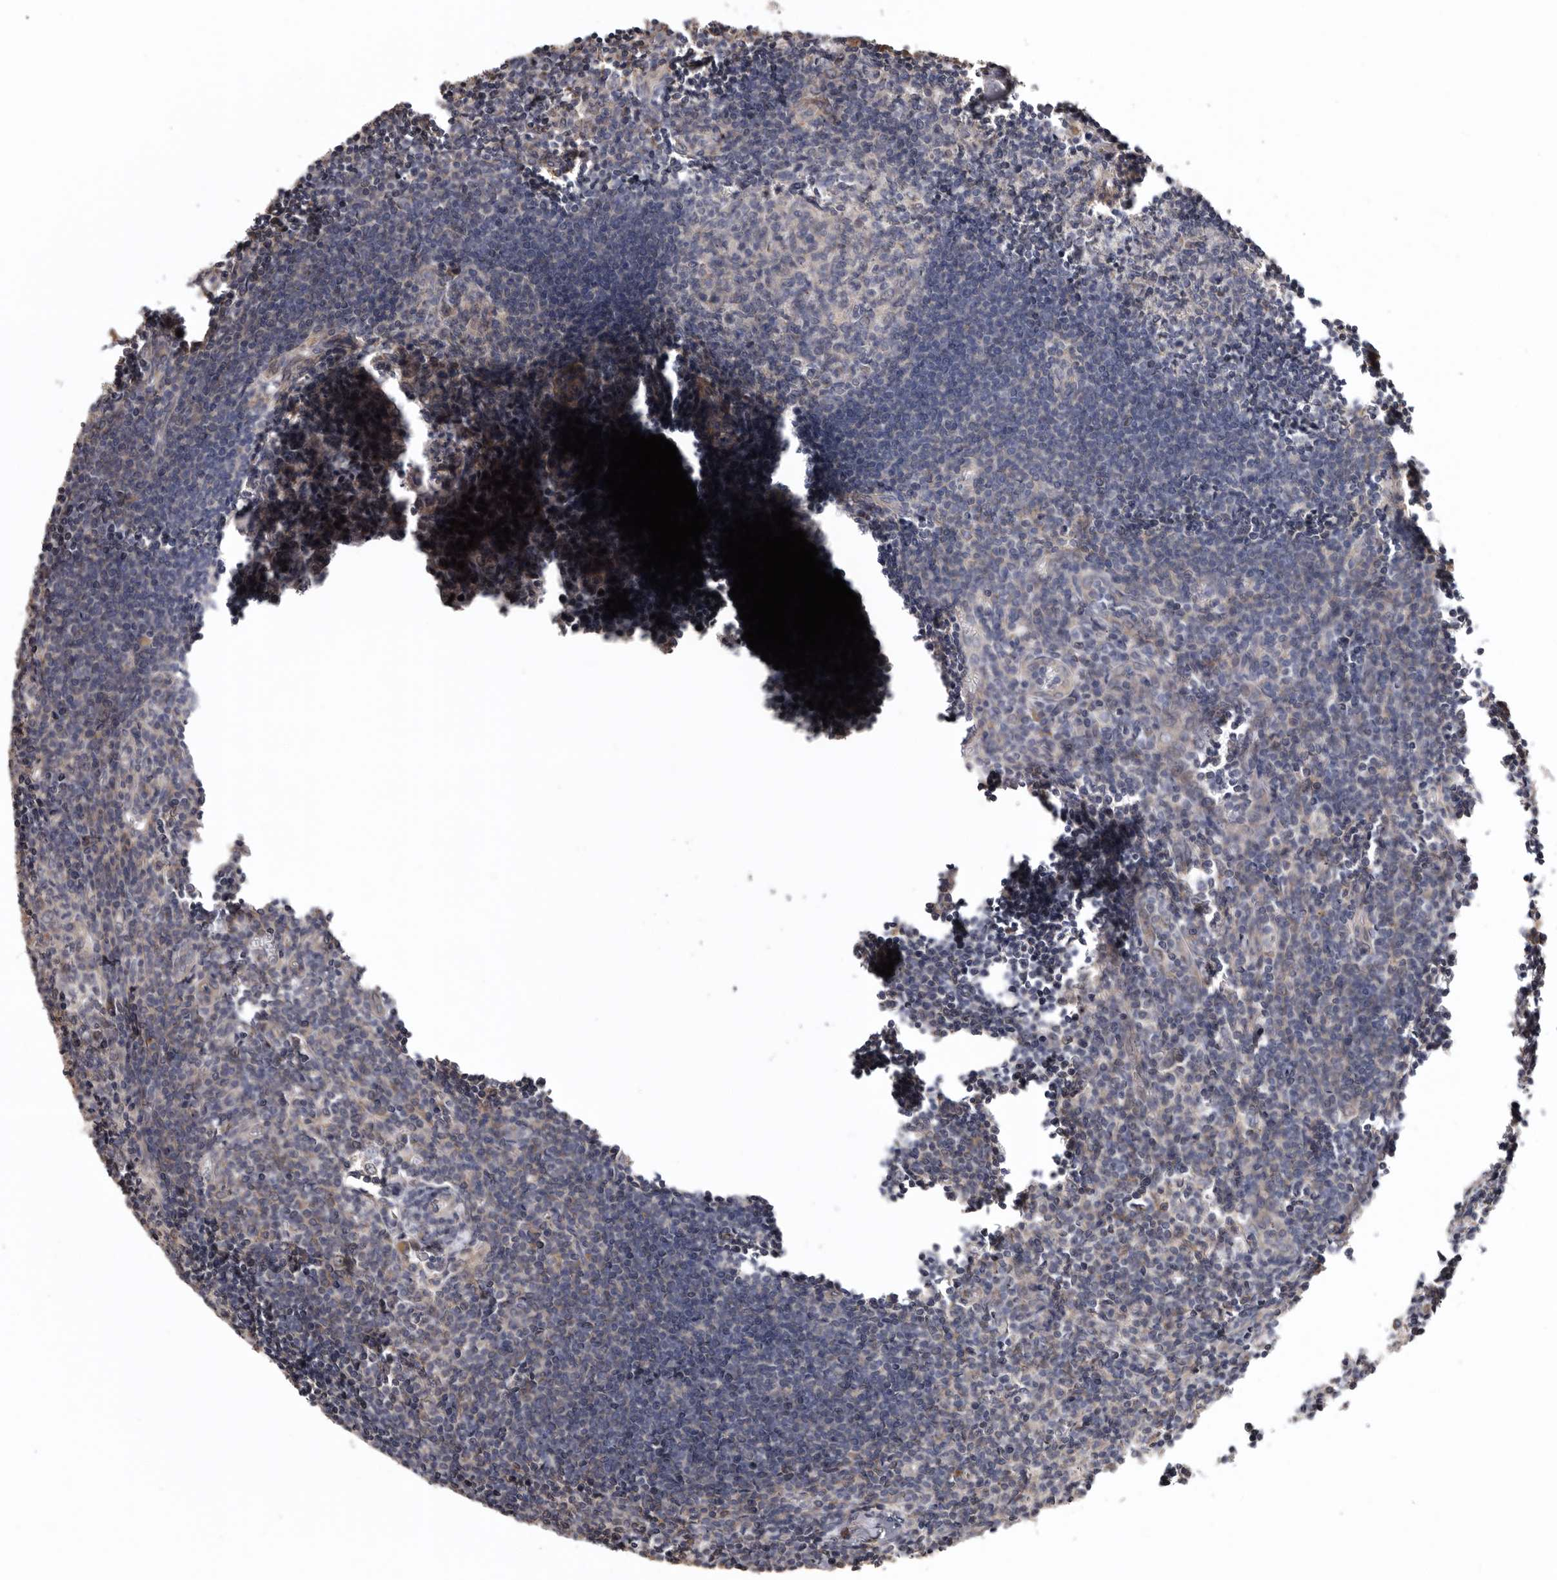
{"staining": {"intensity": "moderate", "quantity": "<25%", "location": "cytoplasmic/membranous"}, "tissue": "lymph node", "cell_type": "Germinal center cells", "image_type": "normal", "snomed": [{"axis": "morphology", "description": "Normal tissue, NOS"}, {"axis": "morphology", "description": "Malignant melanoma, Metastatic site"}, {"axis": "topography", "description": "Lymph node"}], "caption": "Protein expression by IHC displays moderate cytoplasmic/membranous expression in approximately <25% of germinal center cells in unremarkable lymph node.", "gene": "TMUB1", "patient": {"sex": "male", "age": 41}}